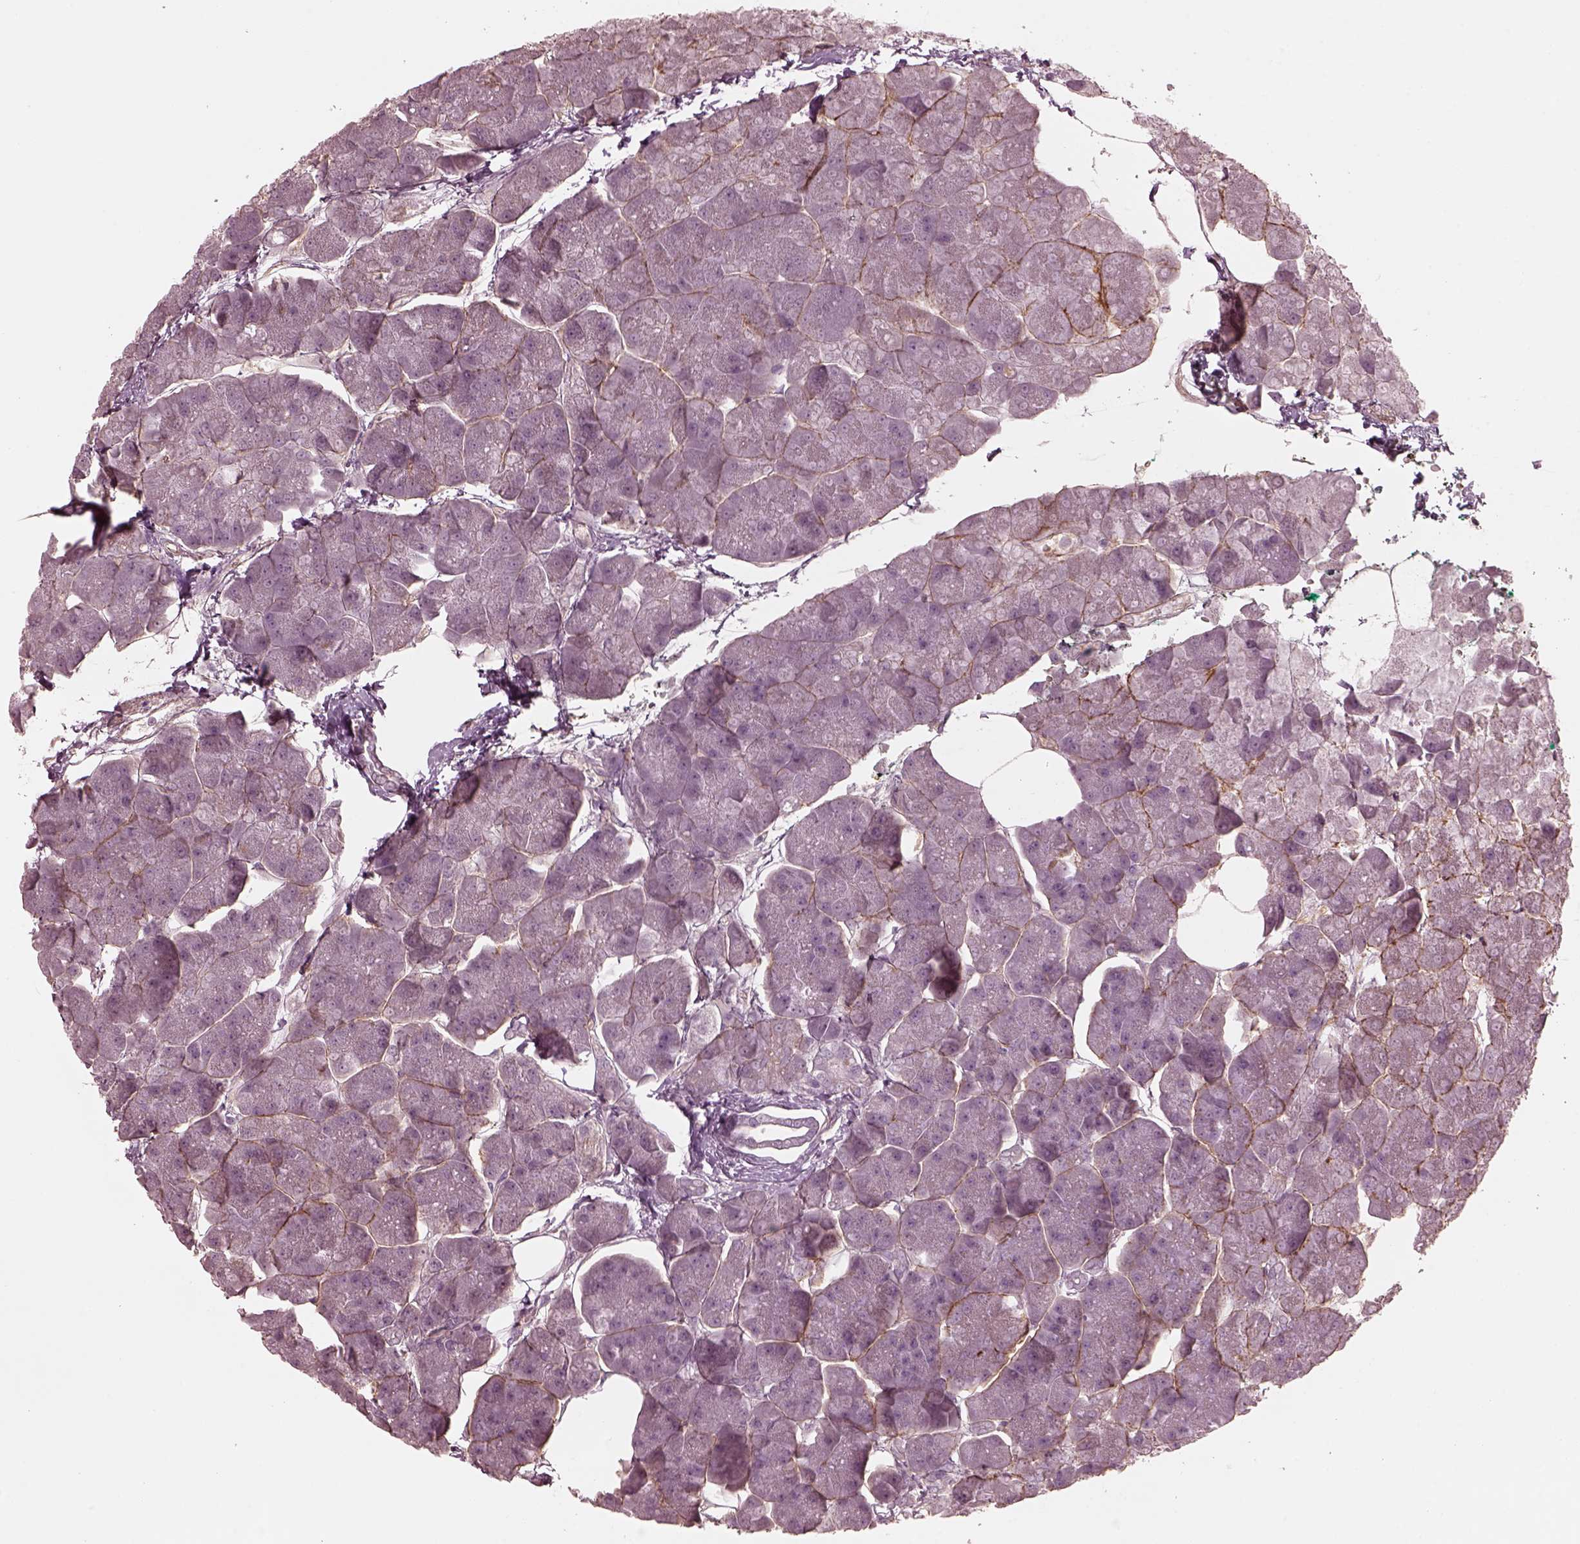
{"staining": {"intensity": "negative", "quantity": "none", "location": "none"}, "tissue": "pancreas", "cell_type": "Exocrine glandular cells", "image_type": "normal", "snomed": [{"axis": "morphology", "description": "Normal tissue, NOS"}, {"axis": "topography", "description": "Adipose tissue"}, {"axis": "topography", "description": "Pancreas"}, {"axis": "topography", "description": "Peripheral nerve tissue"}], "caption": "An IHC histopathology image of normal pancreas is shown. There is no staining in exocrine glandular cells of pancreas.", "gene": "KIF6", "patient": {"sex": "female", "age": 58}}